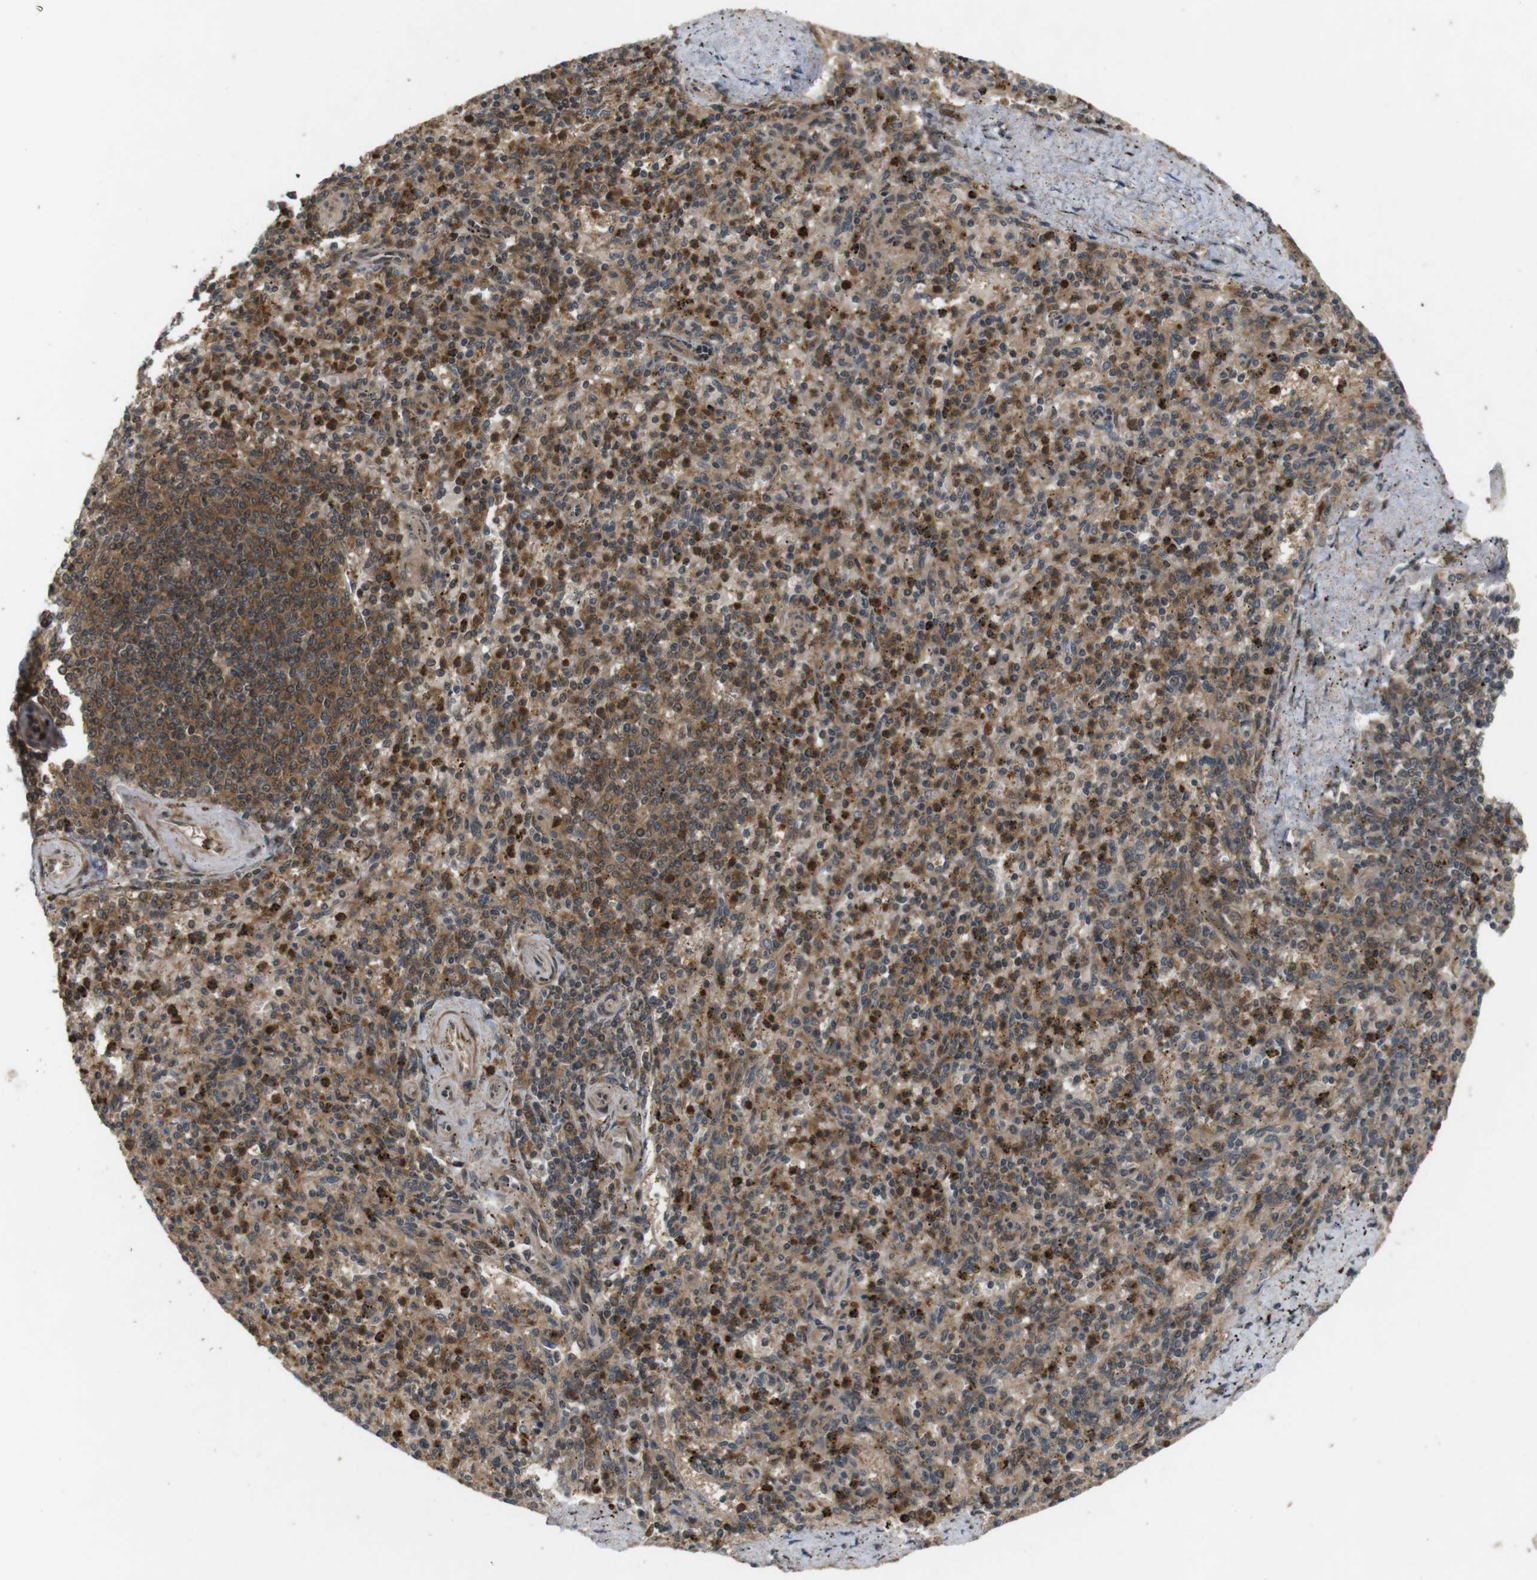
{"staining": {"intensity": "moderate", "quantity": ">75%", "location": "cytoplasmic/membranous"}, "tissue": "spleen", "cell_type": "Cells in red pulp", "image_type": "normal", "snomed": [{"axis": "morphology", "description": "Normal tissue, NOS"}, {"axis": "topography", "description": "Spleen"}], "caption": "Immunohistochemical staining of benign human spleen exhibits moderate cytoplasmic/membranous protein expression in approximately >75% of cells in red pulp.", "gene": "NFKBIE", "patient": {"sex": "male", "age": 72}}